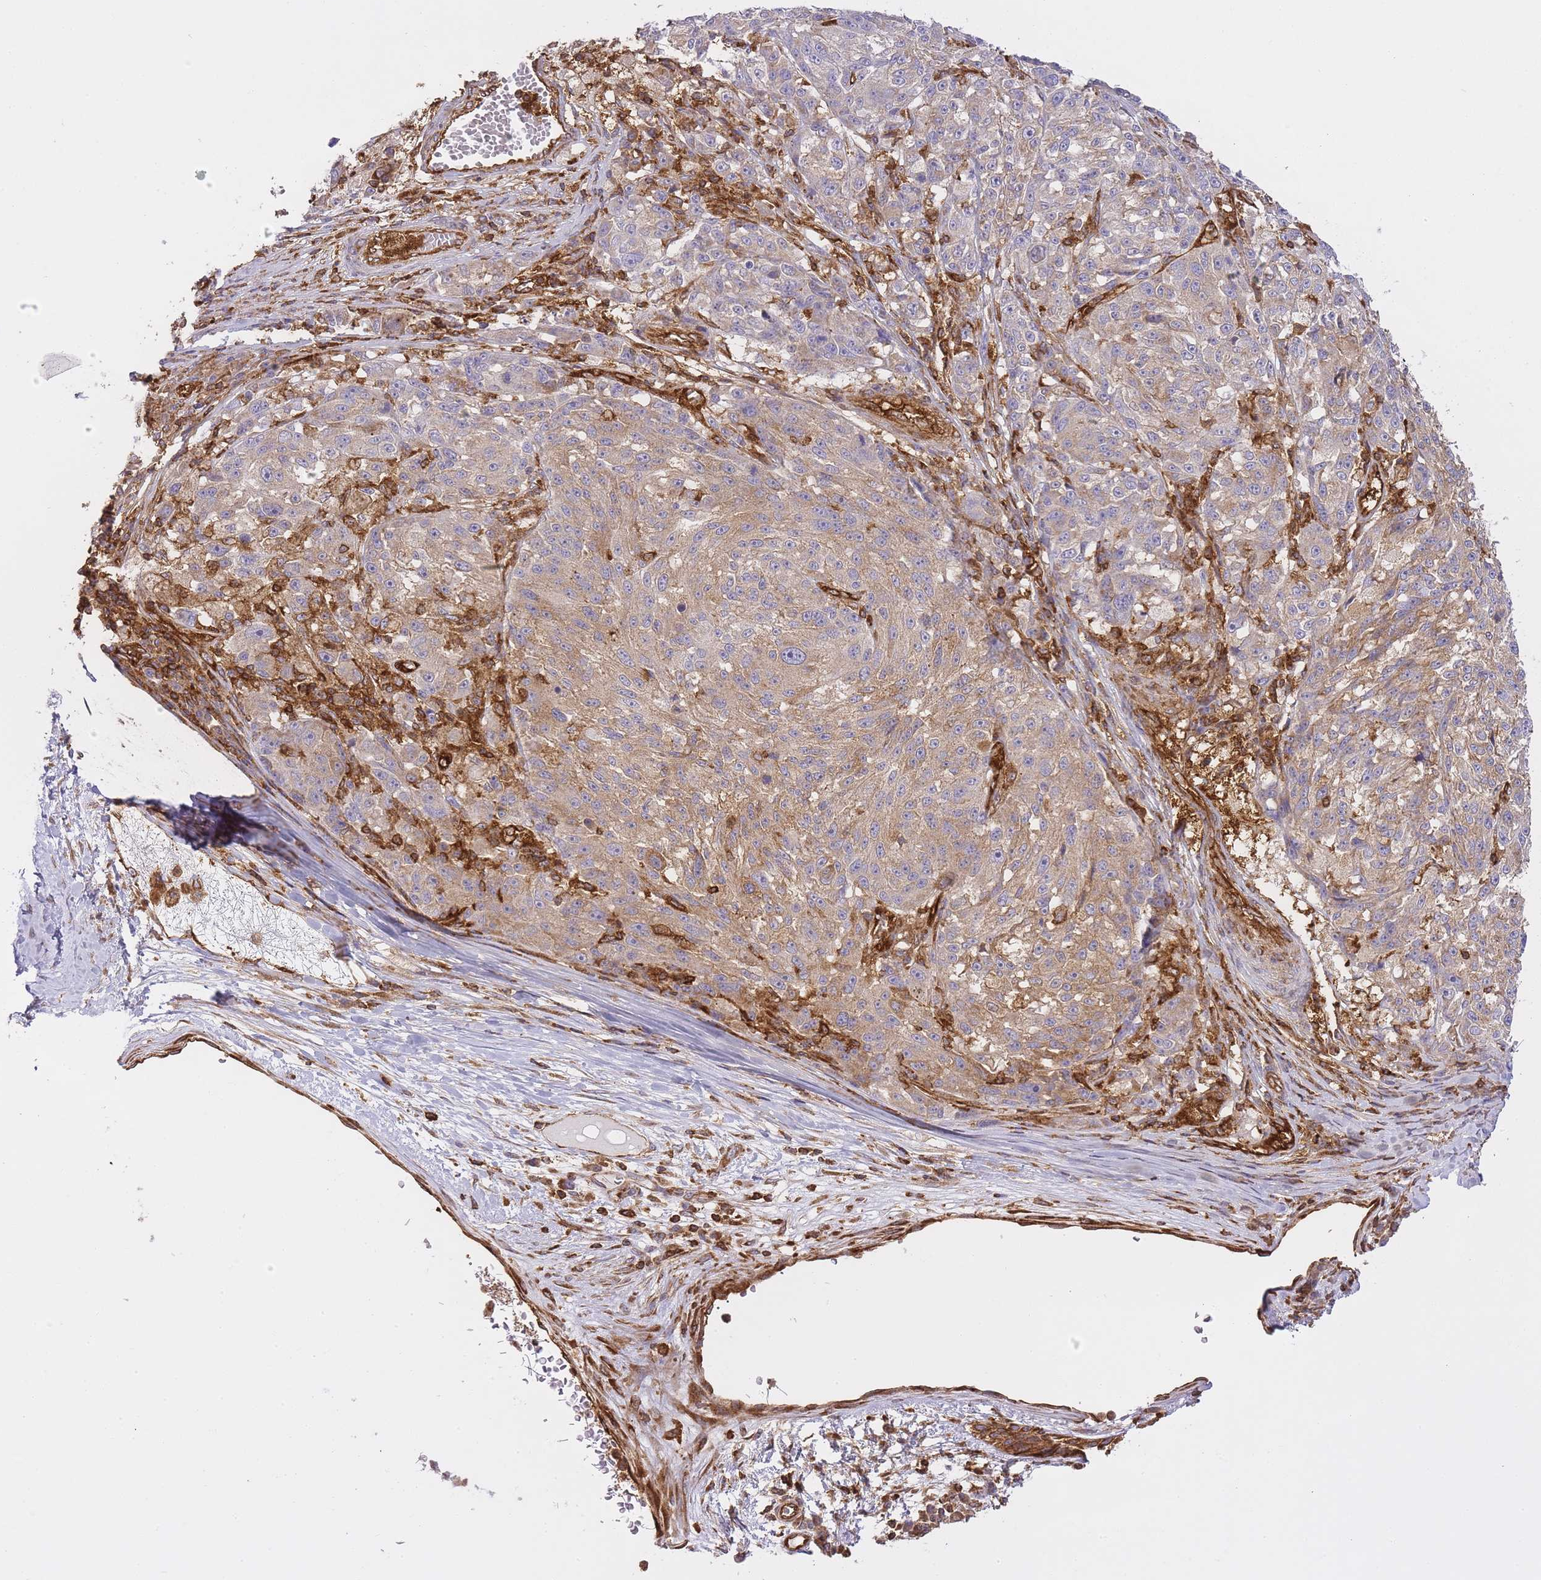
{"staining": {"intensity": "moderate", "quantity": ">75%", "location": "cytoplasmic/membranous"}, "tissue": "melanoma", "cell_type": "Tumor cells", "image_type": "cancer", "snomed": [{"axis": "morphology", "description": "Malignant melanoma, NOS"}, {"axis": "topography", "description": "Skin"}], "caption": "Human malignant melanoma stained with a protein marker exhibits moderate staining in tumor cells.", "gene": "MSN", "patient": {"sex": "male", "age": 53}}